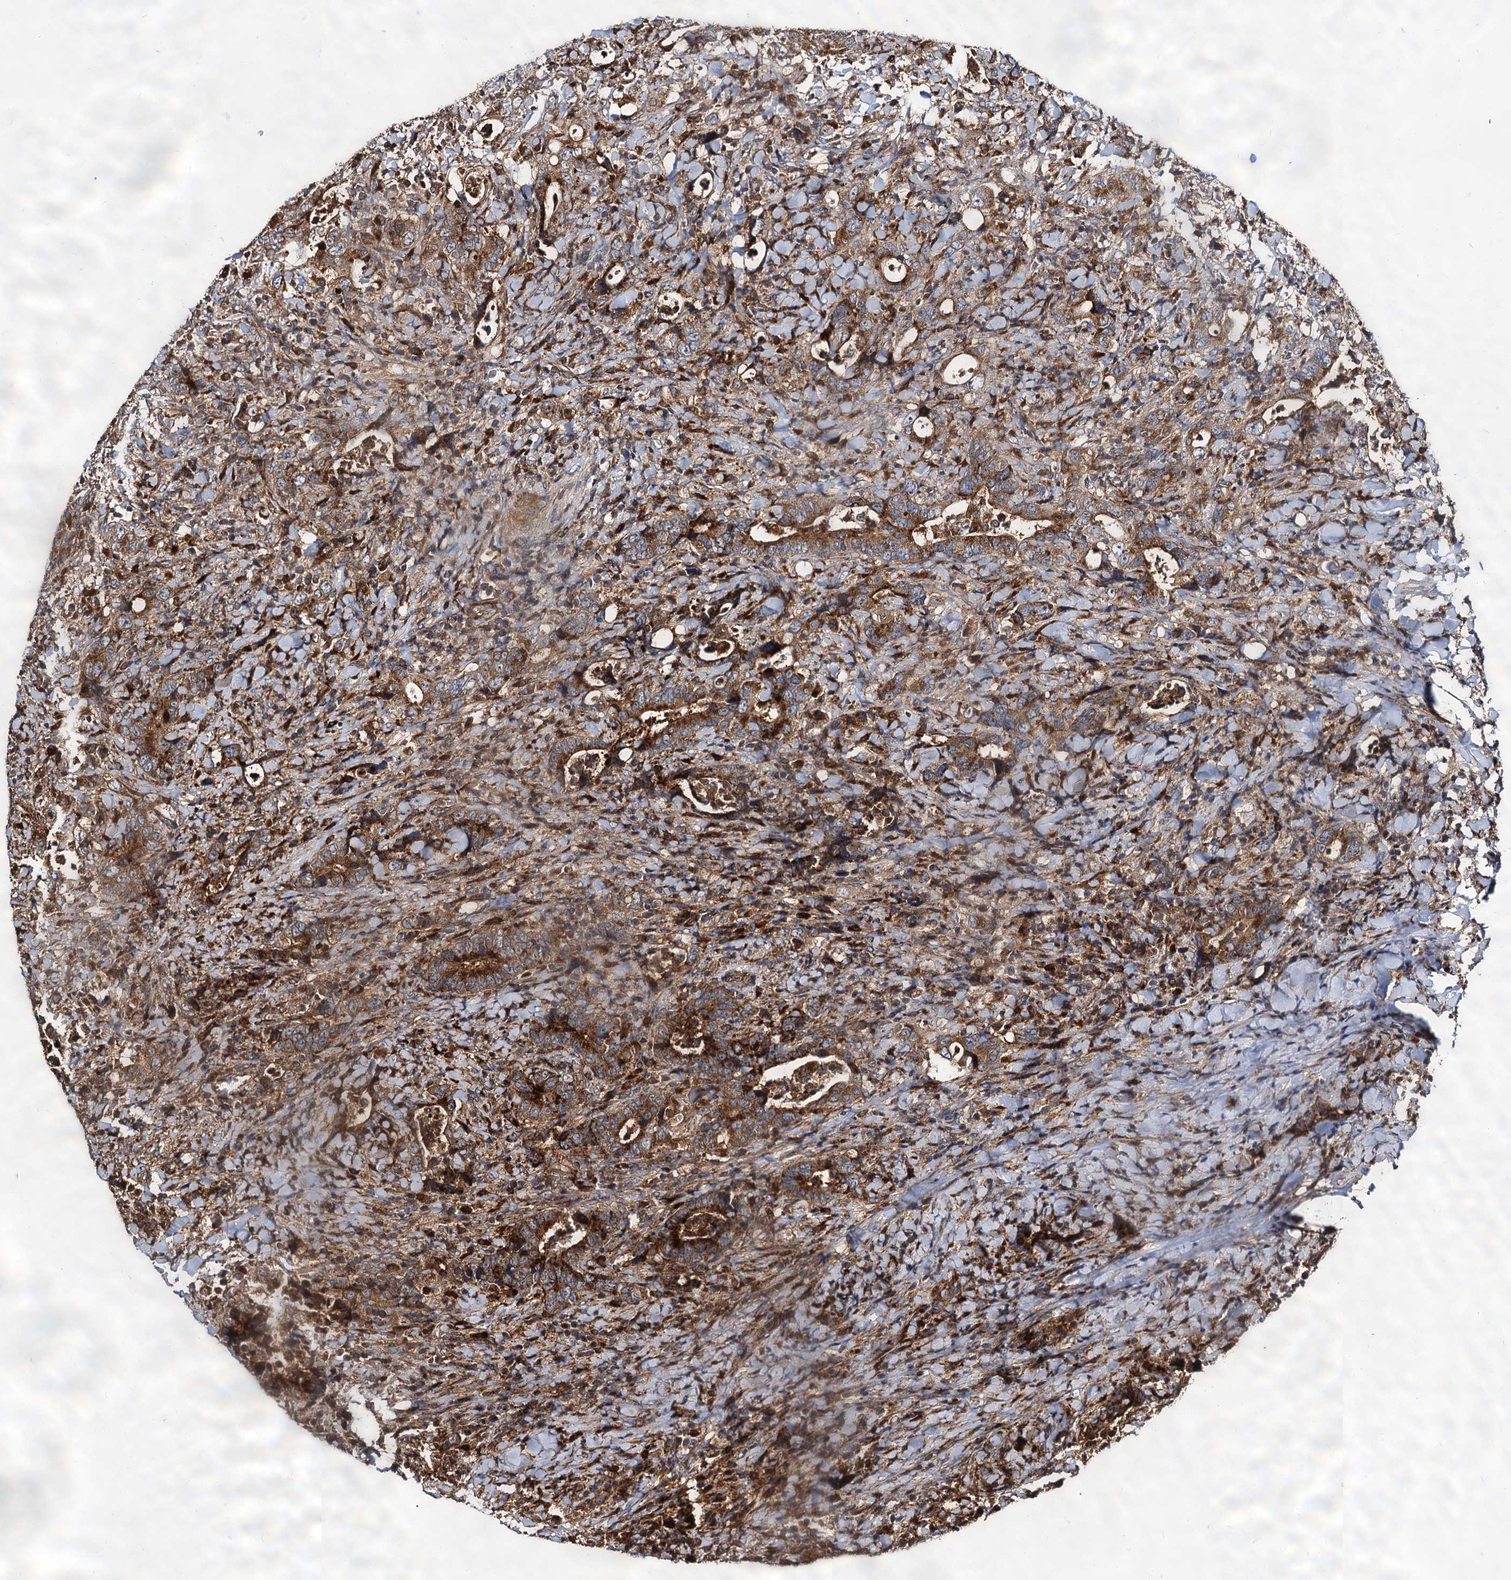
{"staining": {"intensity": "strong", "quantity": ">75%", "location": "cytoplasmic/membranous"}, "tissue": "colorectal cancer", "cell_type": "Tumor cells", "image_type": "cancer", "snomed": [{"axis": "morphology", "description": "Adenocarcinoma, NOS"}, {"axis": "topography", "description": "Colon"}], "caption": "Immunohistochemistry micrograph of neoplastic tissue: human colorectal adenocarcinoma stained using immunohistochemistry reveals high levels of strong protein expression localized specifically in the cytoplasmic/membranous of tumor cells, appearing as a cytoplasmic/membranous brown color.", "gene": "WDR73", "patient": {"sex": "female", "age": 75}}